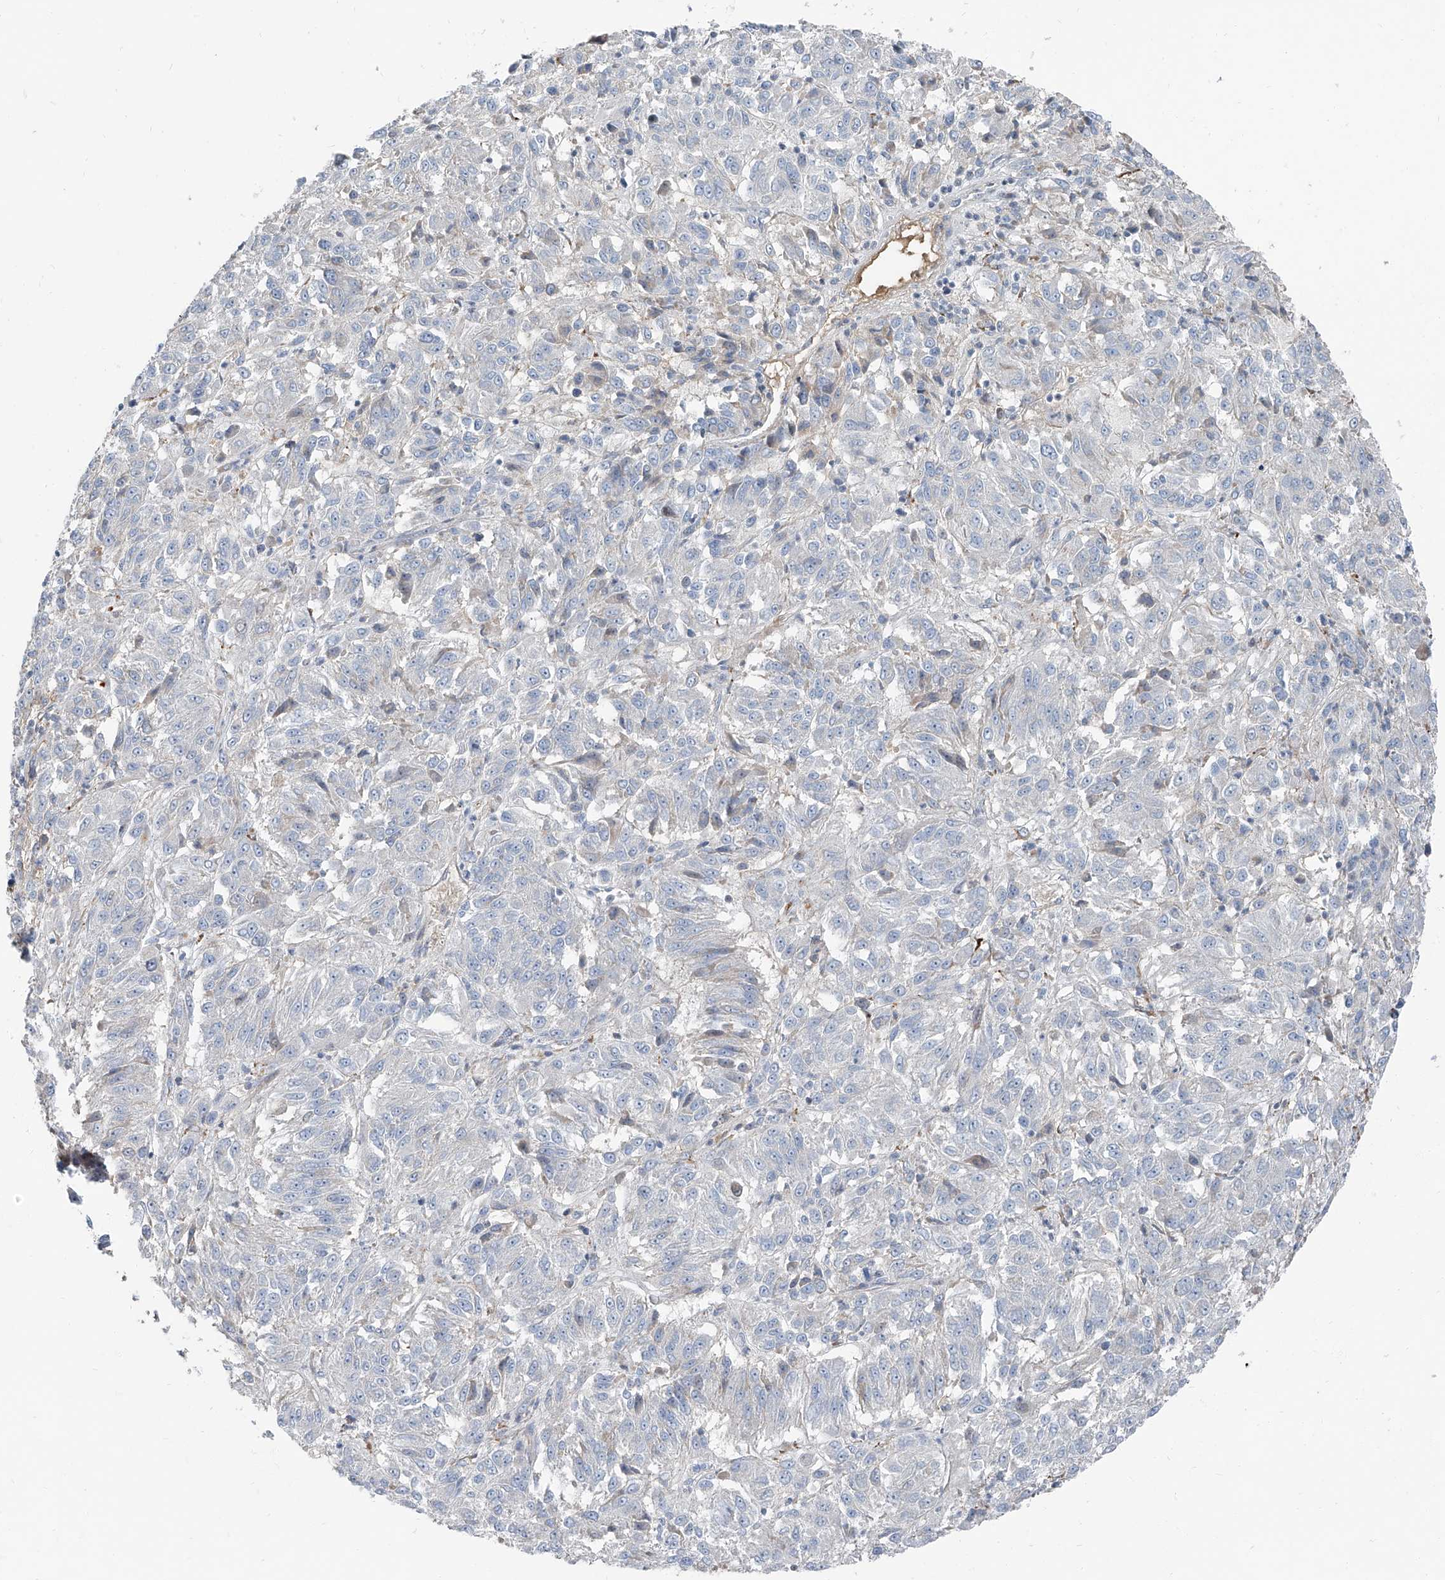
{"staining": {"intensity": "negative", "quantity": "none", "location": "none"}, "tissue": "melanoma", "cell_type": "Tumor cells", "image_type": "cancer", "snomed": [{"axis": "morphology", "description": "Malignant melanoma, Metastatic site"}, {"axis": "topography", "description": "Lung"}], "caption": "DAB immunohistochemical staining of human malignant melanoma (metastatic site) shows no significant expression in tumor cells.", "gene": "HOXA3", "patient": {"sex": "male", "age": 64}}